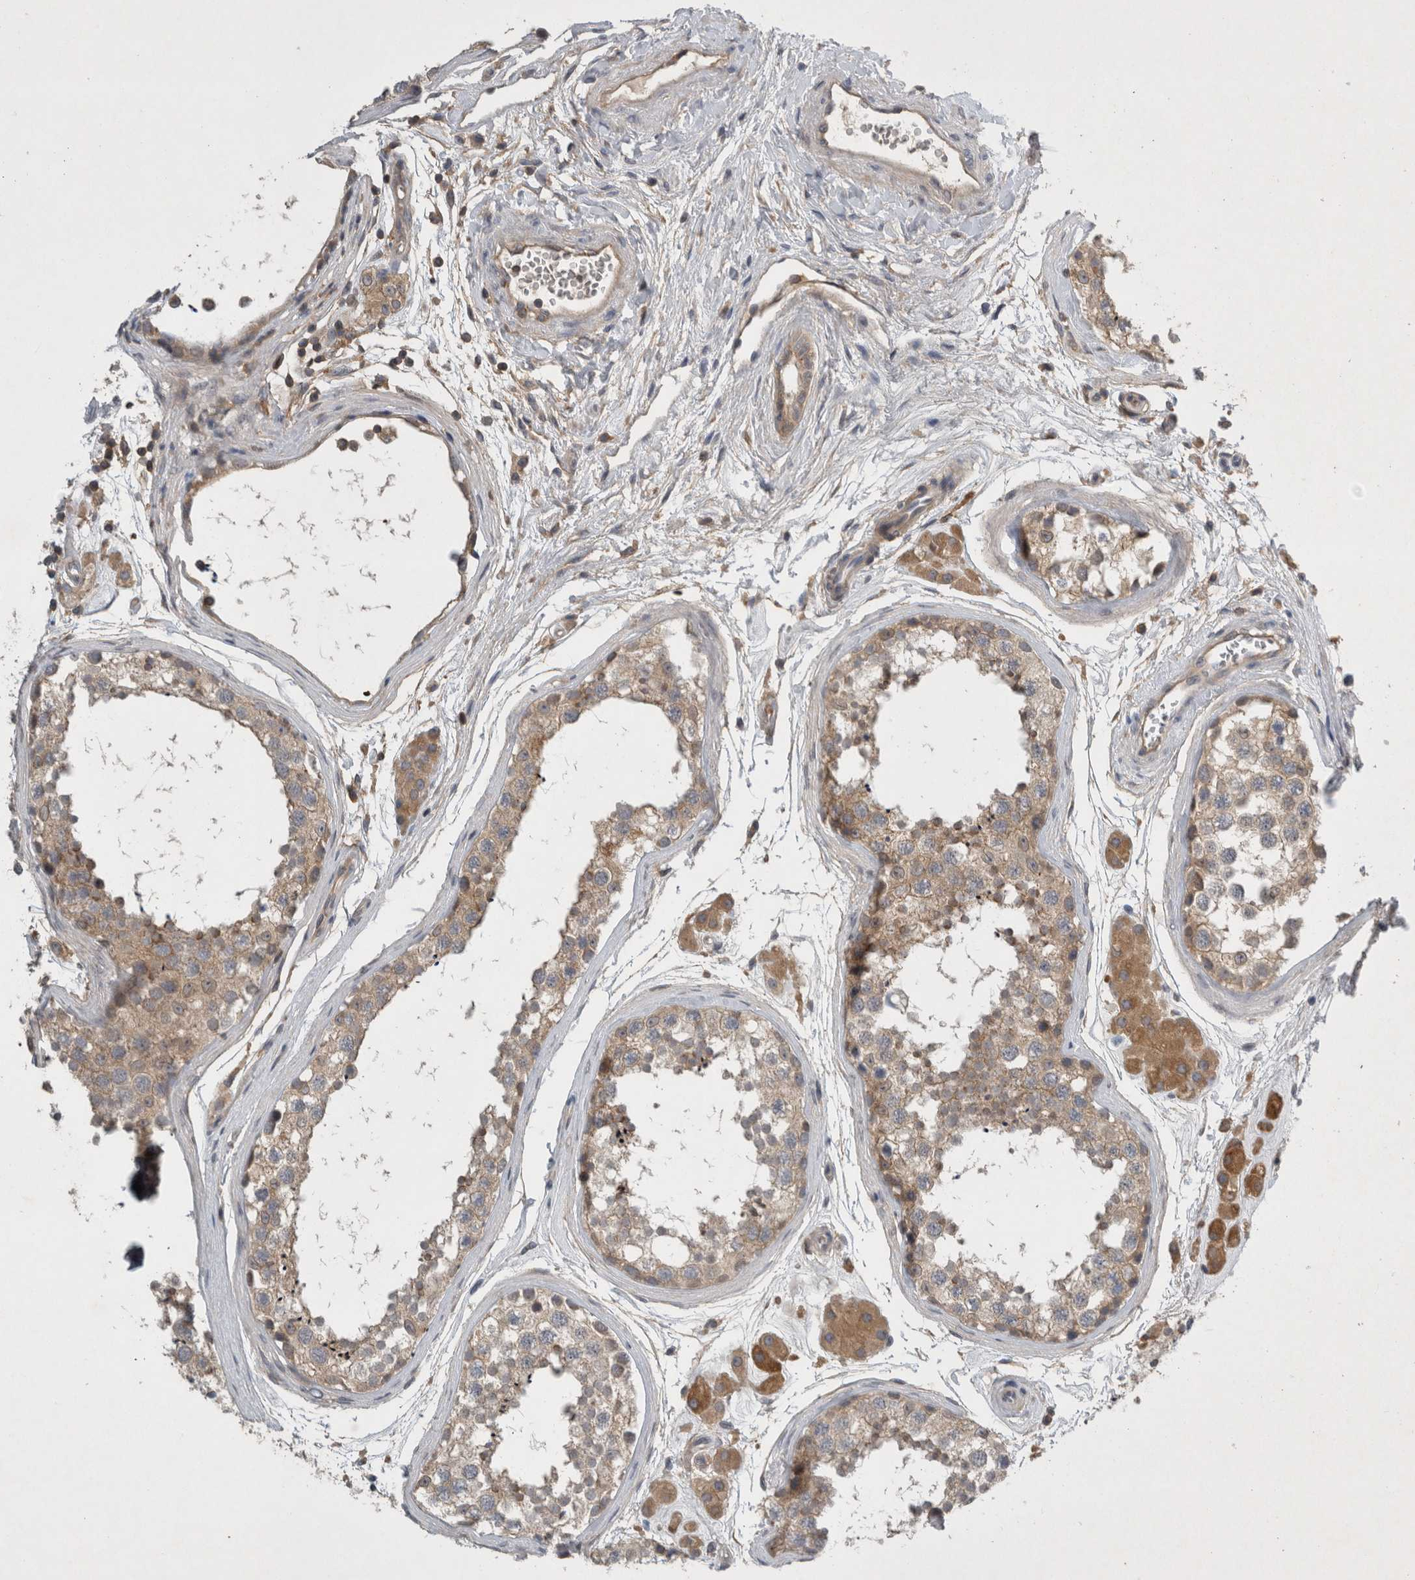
{"staining": {"intensity": "weak", "quantity": ">75%", "location": "cytoplasmic/membranous"}, "tissue": "testis", "cell_type": "Cells in seminiferous ducts", "image_type": "normal", "snomed": [{"axis": "morphology", "description": "Normal tissue, NOS"}, {"axis": "topography", "description": "Testis"}], "caption": "Protein staining demonstrates weak cytoplasmic/membranous staining in approximately >75% of cells in seminiferous ducts in normal testis. The staining is performed using DAB (3,3'-diaminobenzidine) brown chromogen to label protein expression. The nuclei are counter-stained blue using hematoxylin.", "gene": "SCARA5", "patient": {"sex": "male", "age": 56}}